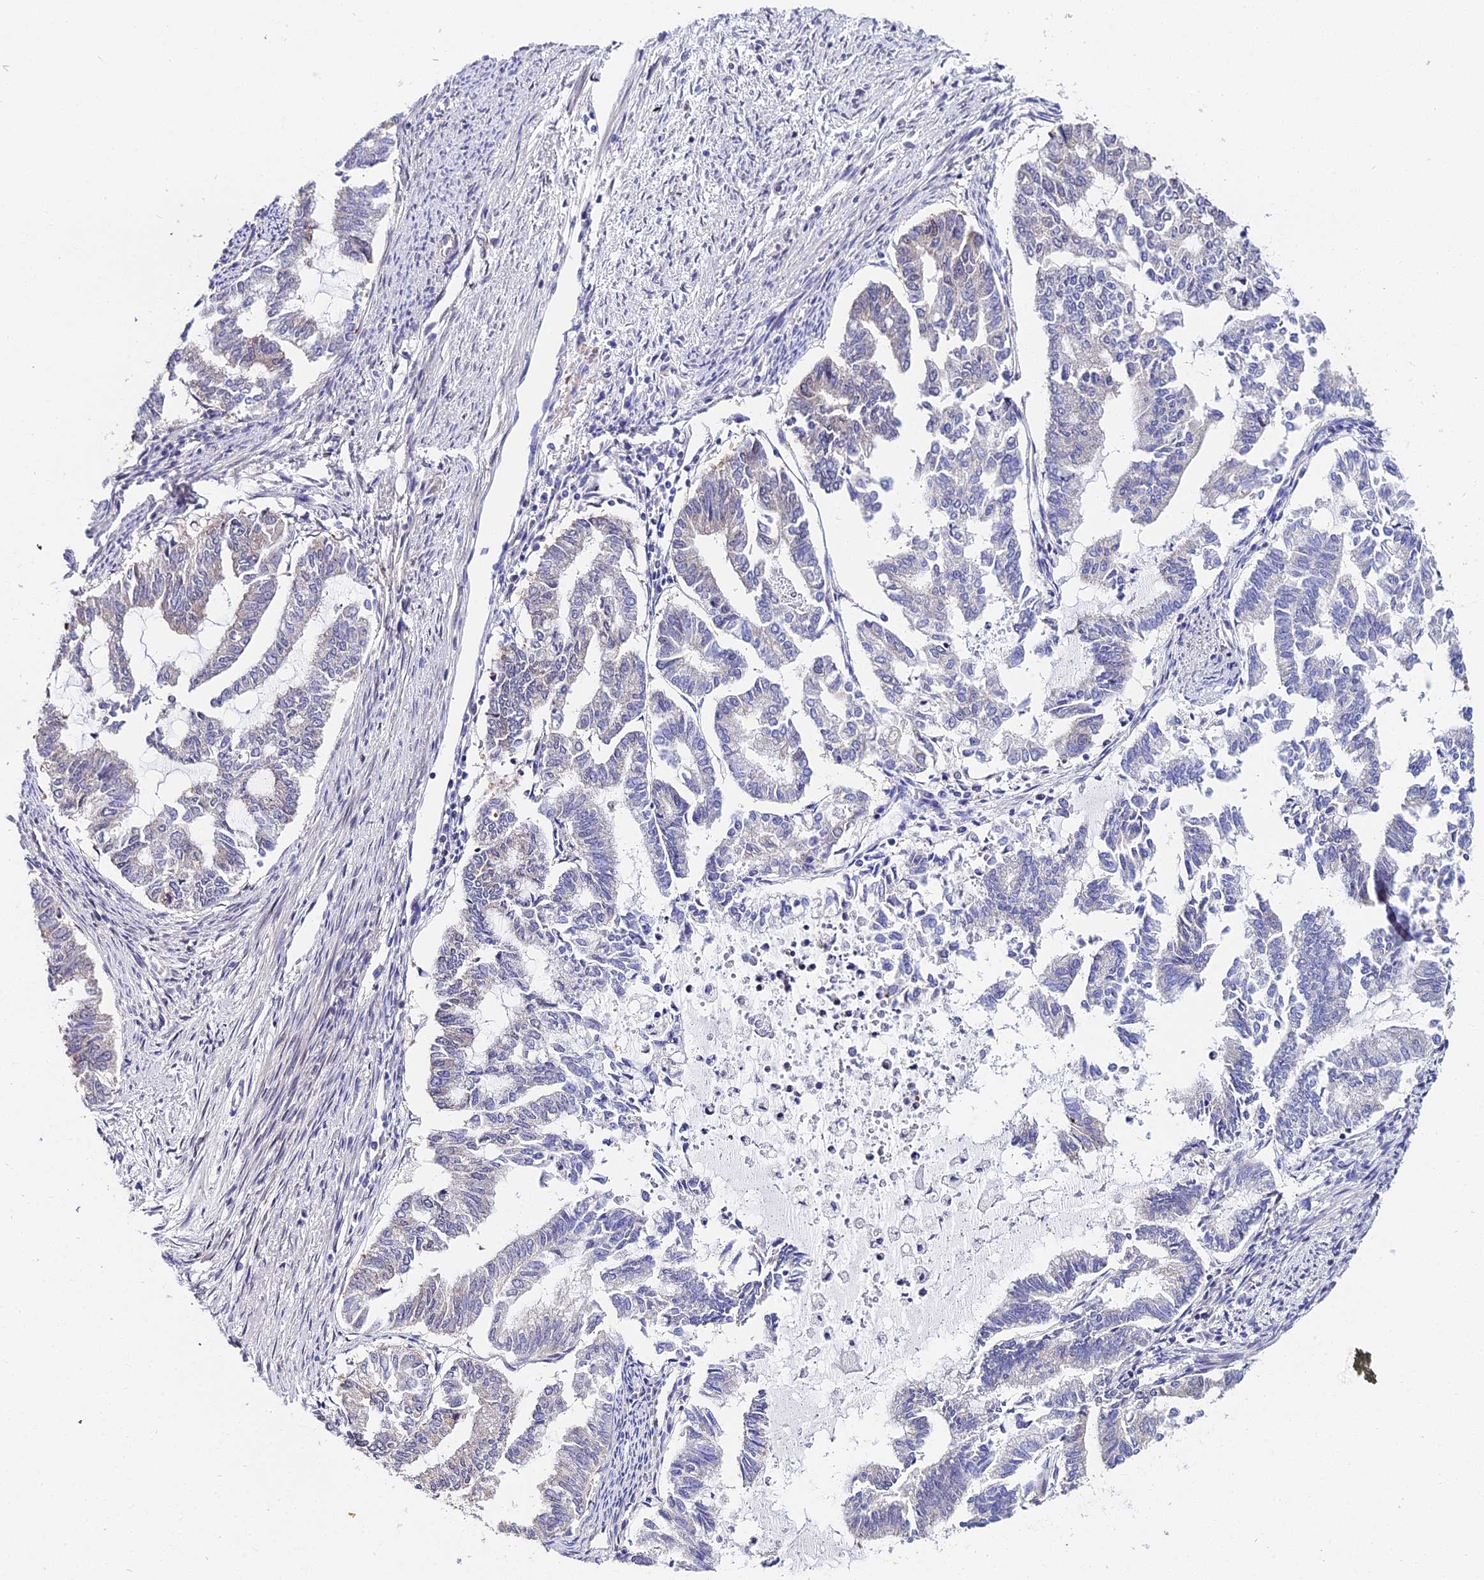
{"staining": {"intensity": "negative", "quantity": "none", "location": "none"}, "tissue": "endometrial cancer", "cell_type": "Tumor cells", "image_type": "cancer", "snomed": [{"axis": "morphology", "description": "Adenocarcinoma, NOS"}, {"axis": "topography", "description": "Endometrium"}], "caption": "The photomicrograph reveals no staining of tumor cells in endometrial cancer (adenocarcinoma).", "gene": "INPP4A", "patient": {"sex": "female", "age": 79}}